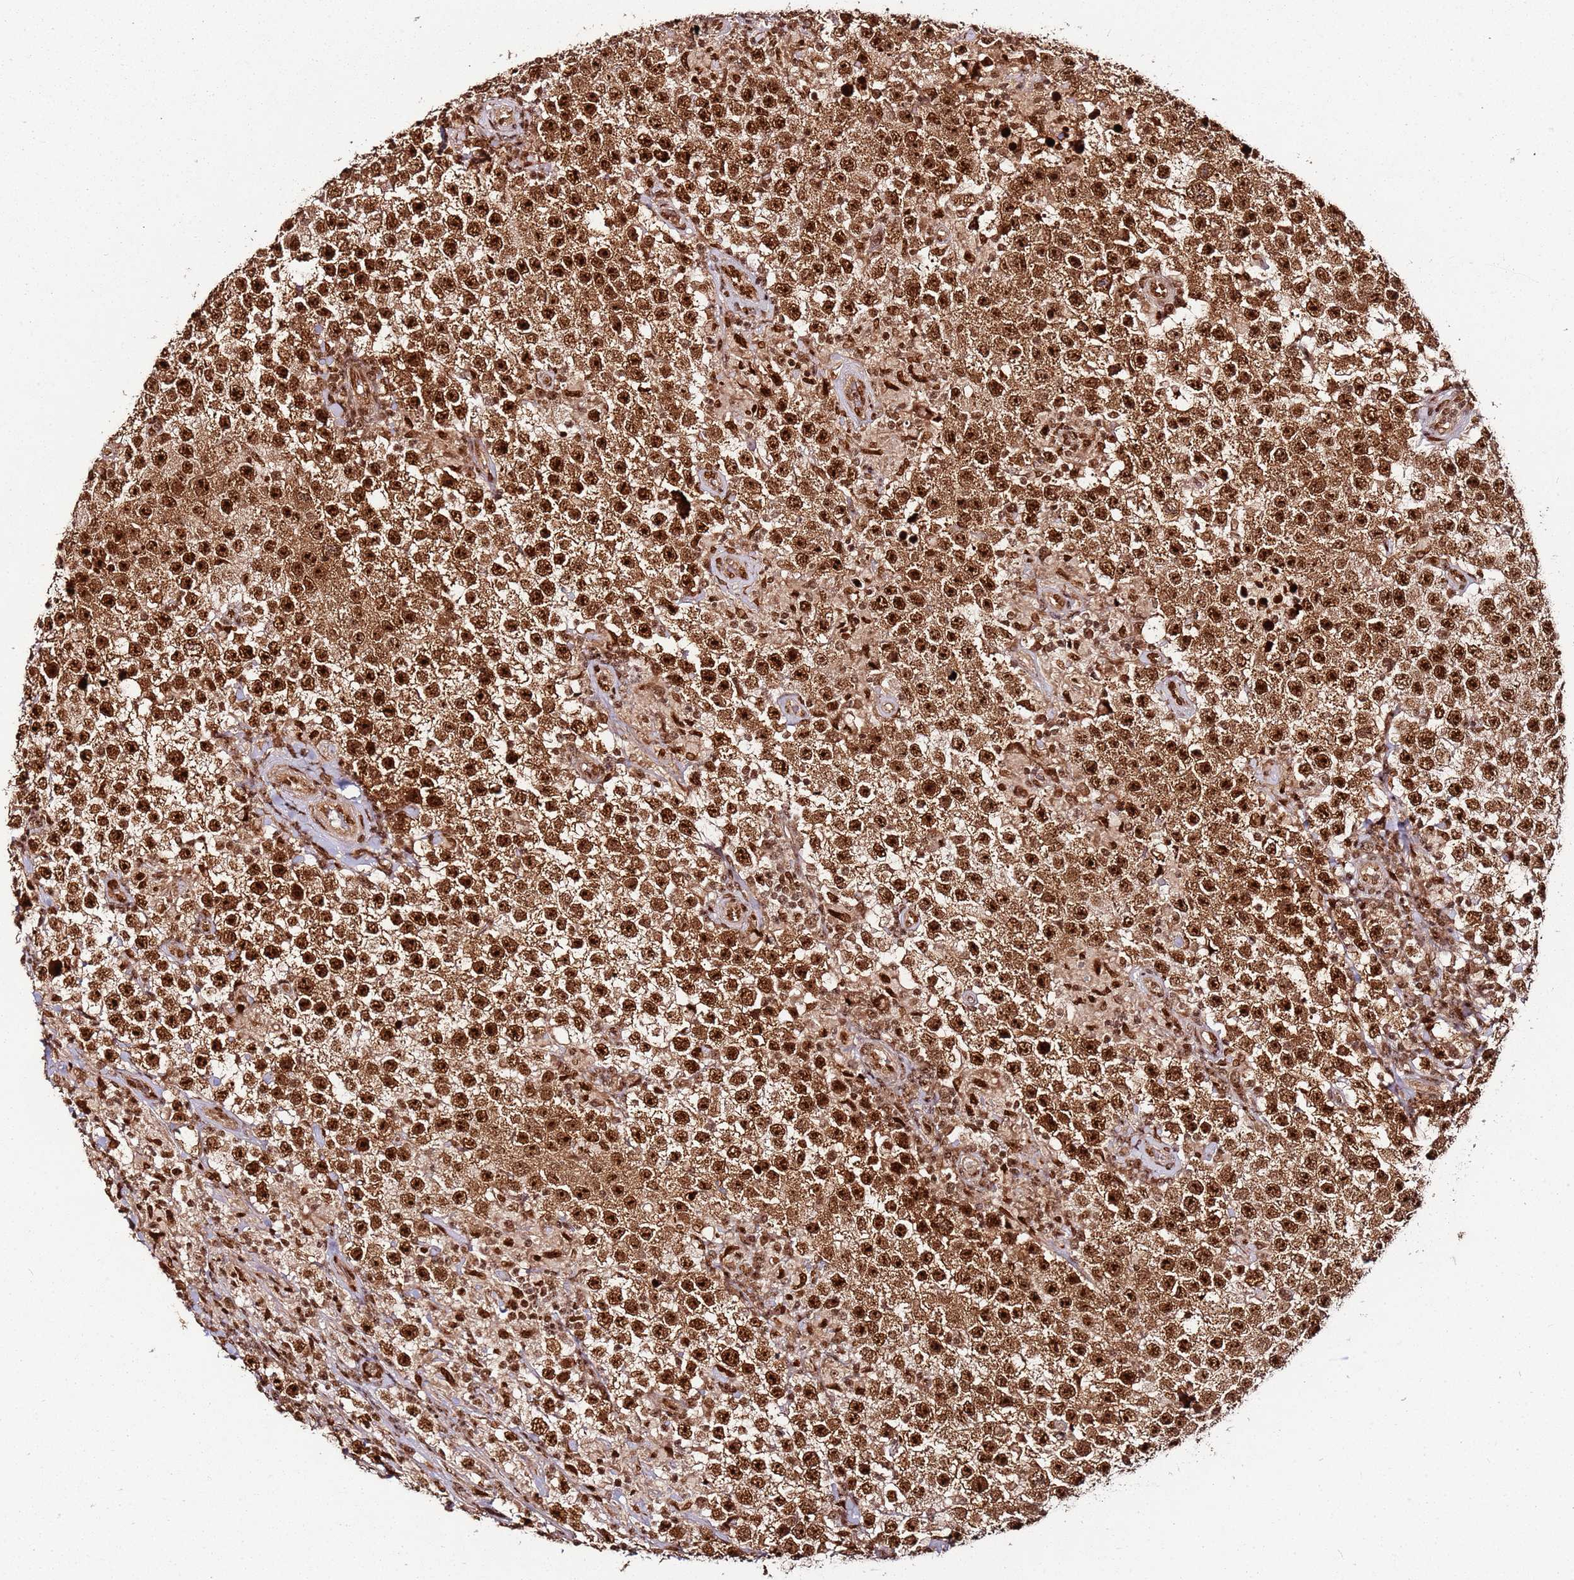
{"staining": {"intensity": "strong", "quantity": ">75%", "location": "nuclear"}, "tissue": "testis cancer", "cell_type": "Tumor cells", "image_type": "cancer", "snomed": [{"axis": "morphology", "description": "Normal tissue, NOS"}, {"axis": "morphology", "description": "Urothelial carcinoma, High grade"}, {"axis": "morphology", "description": "Seminoma, NOS"}, {"axis": "morphology", "description": "Carcinoma, Embryonal, NOS"}, {"axis": "topography", "description": "Urinary bladder"}, {"axis": "topography", "description": "Testis"}], "caption": "The photomicrograph reveals staining of testis cancer, revealing strong nuclear protein expression (brown color) within tumor cells.", "gene": "XRN2", "patient": {"sex": "male", "age": 41}}